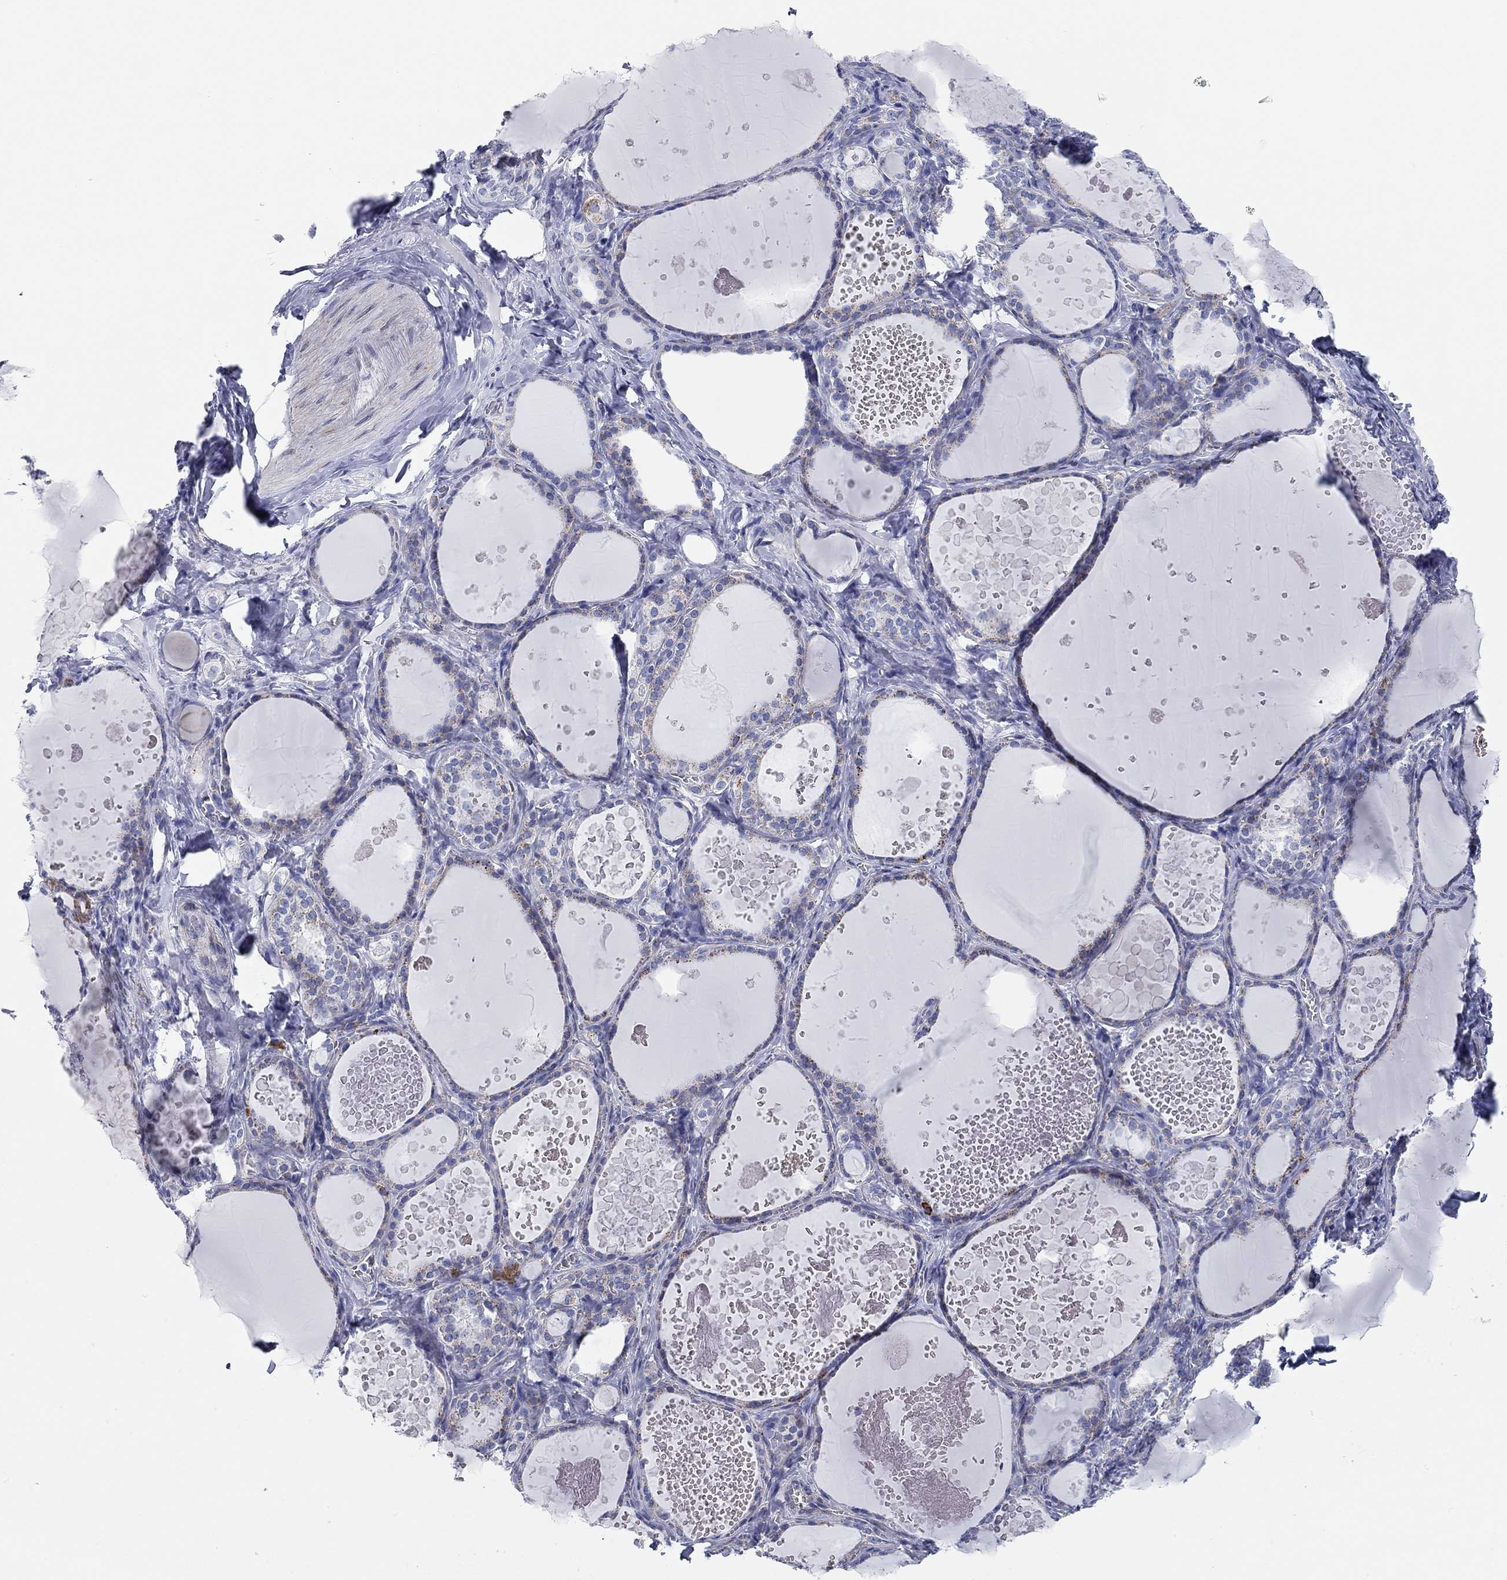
{"staining": {"intensity": "moderate", "quantity": "<25%", "location": "cytoplasmic/membranous"}, "tissue": "thyroid gland", "cell_type": "Glandular cells", "image_type": "normal", "snomed": [{"axis": "morphology", "description": "Normal tissue, NOS"}, {"axis": "topography", "description": "Thyroid gland"}], "caption": "Immunohistochemical staining of unremarkable human thyroid gland shows low levels of moderate cytoplasmic/membranous positivity in about <25% of glandular cells.", "gene": "CHI3L2", "patient": {"sex": "female", "age": 56}}